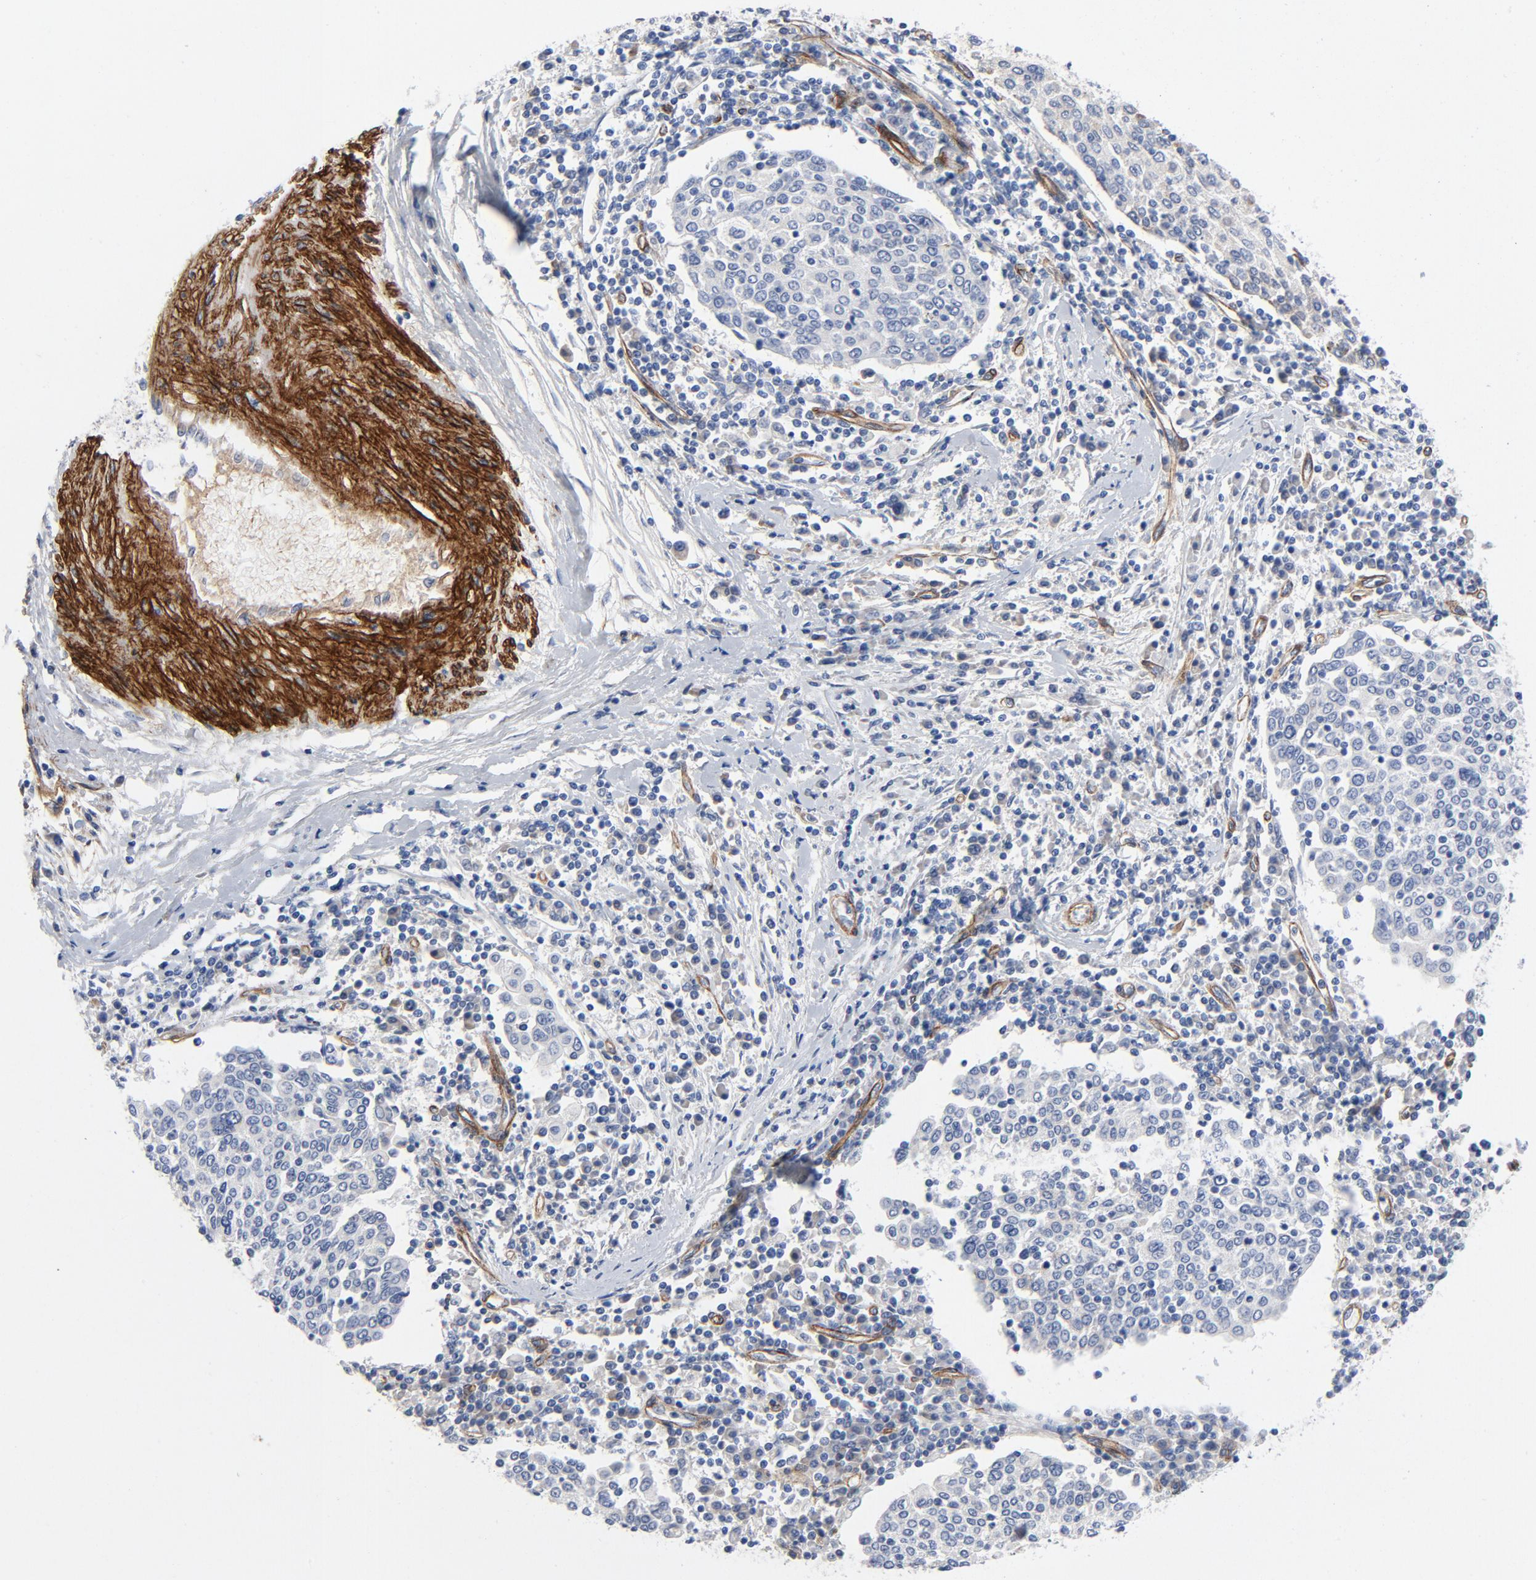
{"staining": {"intensity": "negative", "quantity": "none", "location": "none"}, "tissue": "cervical cancer", "cell_type": "Tumor cells", "image_type": "cancer", "snomed": [{"axis": "morphology", "description": "Squamous cell carcinoma, NOS"}, {"axis": "topography", "description": "Cervix"}], "caption": "Cervical cancer (squamous cell carcinoma) was stained to show a protein in brown. There is no significant expression in tumor cells. Brightfield microscopy of IHC stained with DAB (3,3'-diaminobenzidine) (brown) and hematoxylin (blue), captured at high magnification.", "gene": "LAMC1", "patient": {"sex": "female", "age": 40}}